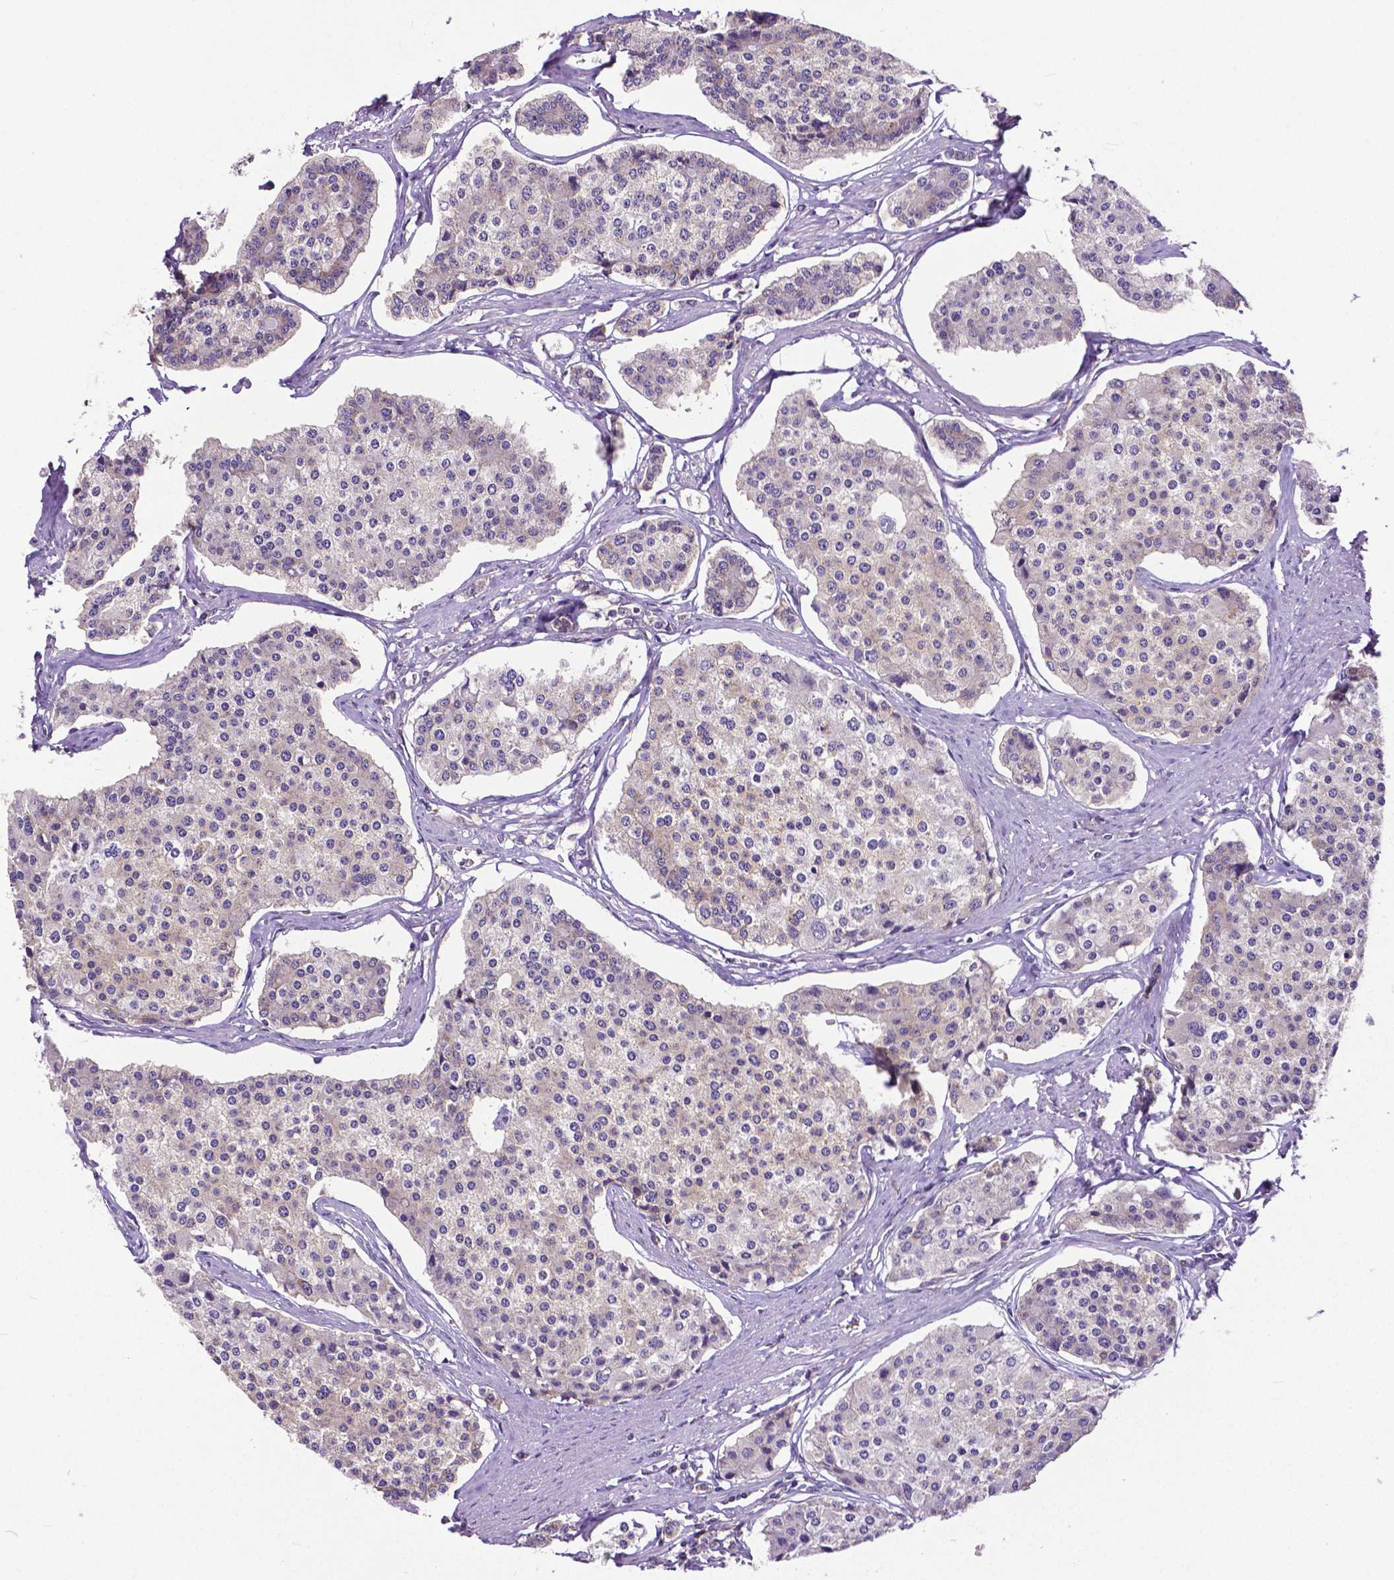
{"staining": {"intensity": "negative", "quantity": "none", "location": "none"}, "tissue": "carcinoid", "cell_type": "Tumor cells", "image_type": "cancer", "snomed": [{"axis": "morphology", "description": "Carcinoid, malignant, NOS"}, {"axis": "topography", "description": "Small intestine"}], "caption": "Tumor cells show no significant expression in carcinoid.", "gene": "DICER1", "patient": {"sex": "female", "age": 65}}